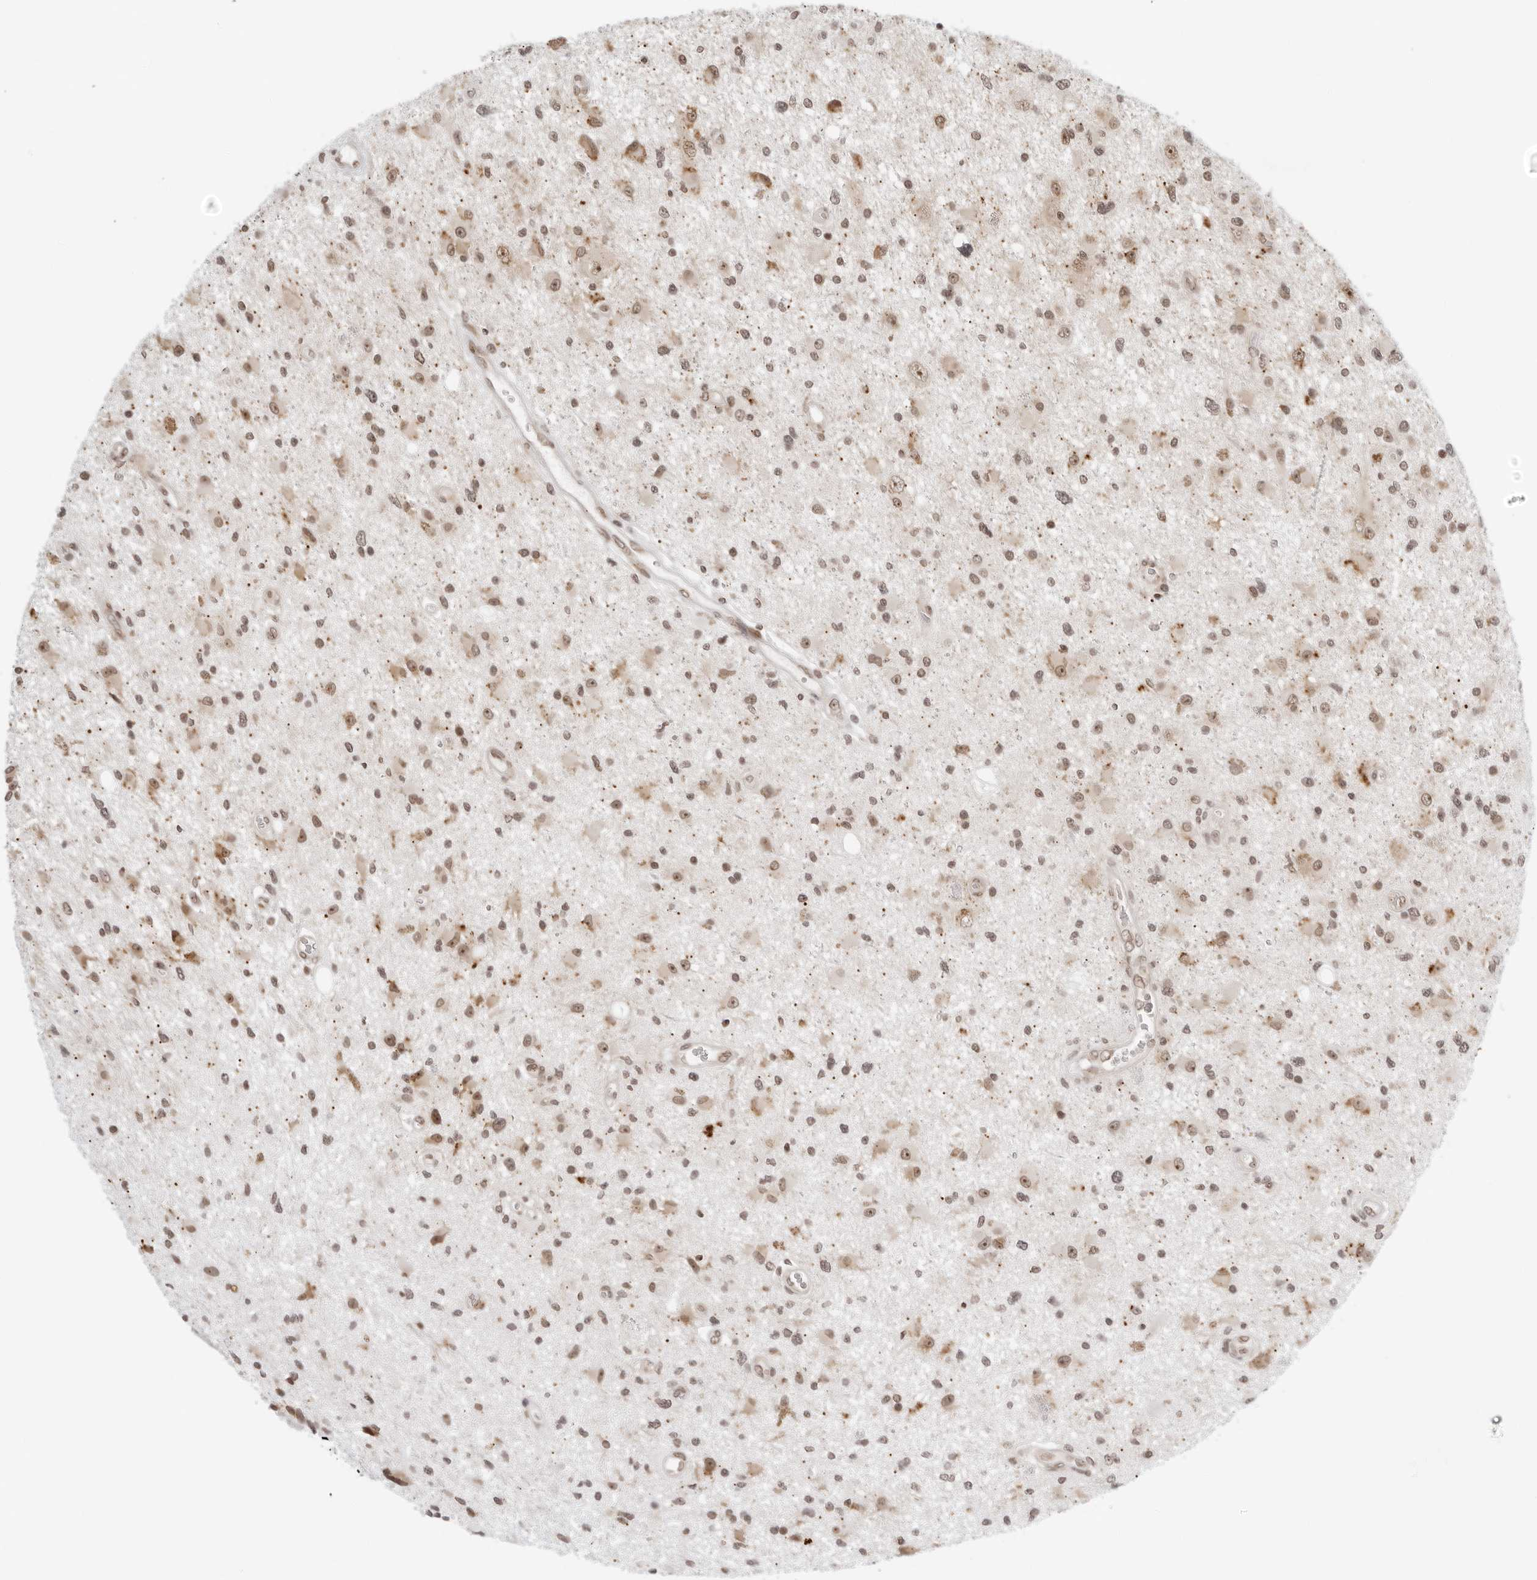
{"staining": {"intensity": "moderate", "quantity": ">75%", "location": "nuclear"}, "tissue": "glioma", "cell_type": "Tumor cells", "image_type": "cancer", "snomed": [{"axis": "morphology", "description": "Glioma, malignant, High grade"}, {"axis": "topography", "description": "Brain"}], "caption": "Immunohistochemistry (IHC) of human glioma demonstrates medium levels of moderate nuclear positivity in approximately >75% of tumor cells. (Brightfield microscopy of DAB IHC at high magnification).", "gene": "TOX4", "patient": {"sex": "male", "age": 33}}